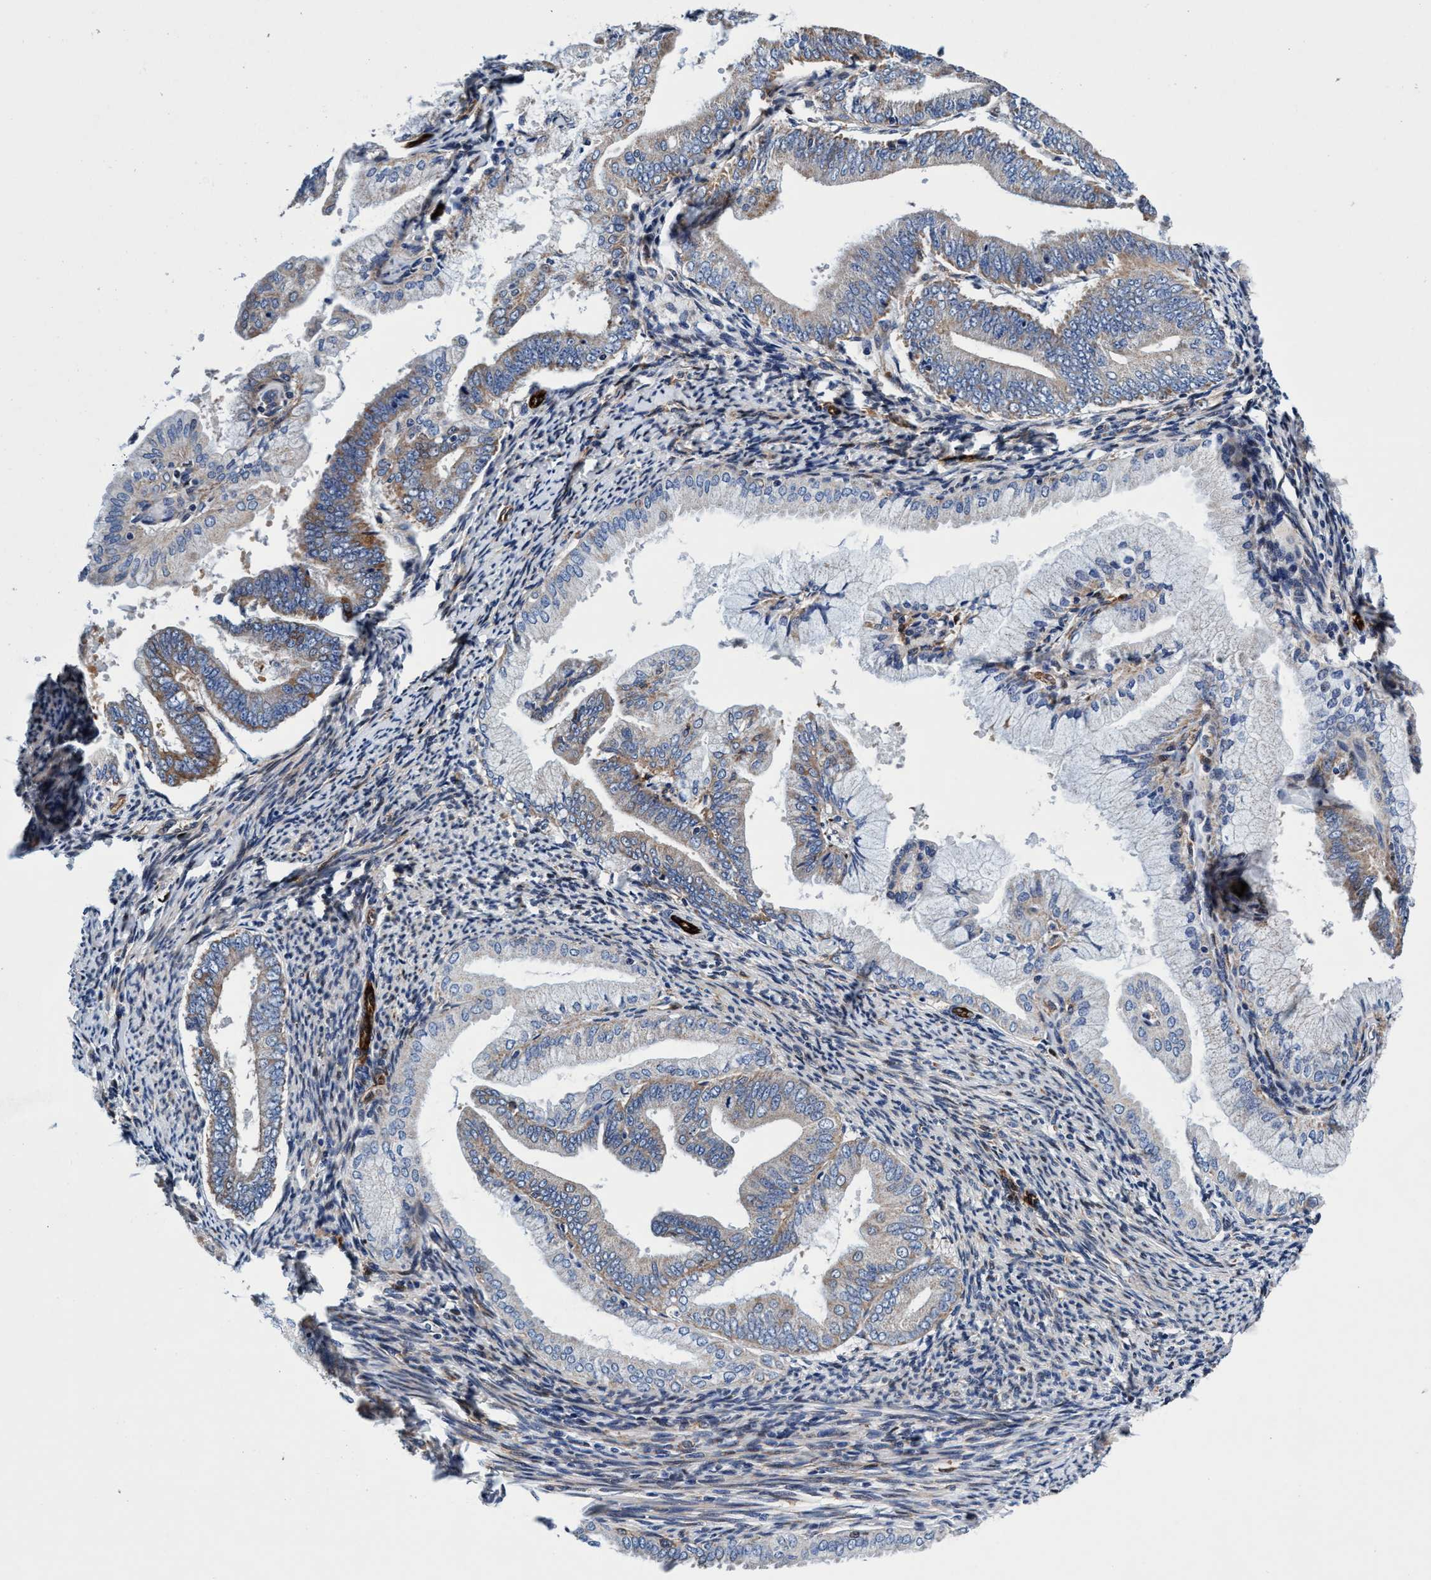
{"staining": {"intensity": "weak", "quantity": "25%-75%", "location": "cytoplasmic/membranous"}, "tissue": "endometrial cancer", "cell_type": "Tumor cells", "image_type": "cancer", "snomed": [{"axis": "morphology", "description": "Adenocarcinoma, NOS"}, {"axis": "topography", "description": "Endometrium"}], "caption": "IHC (DAB (3,3'-diaminobenzidine)) staining of human endometrial cancer displays weak cytoplasmic/membranous protein positivity in about 25%-75% of tumor cells.", "gene": "UBALD2", "patient": {"sex": "female", "age": 63}}